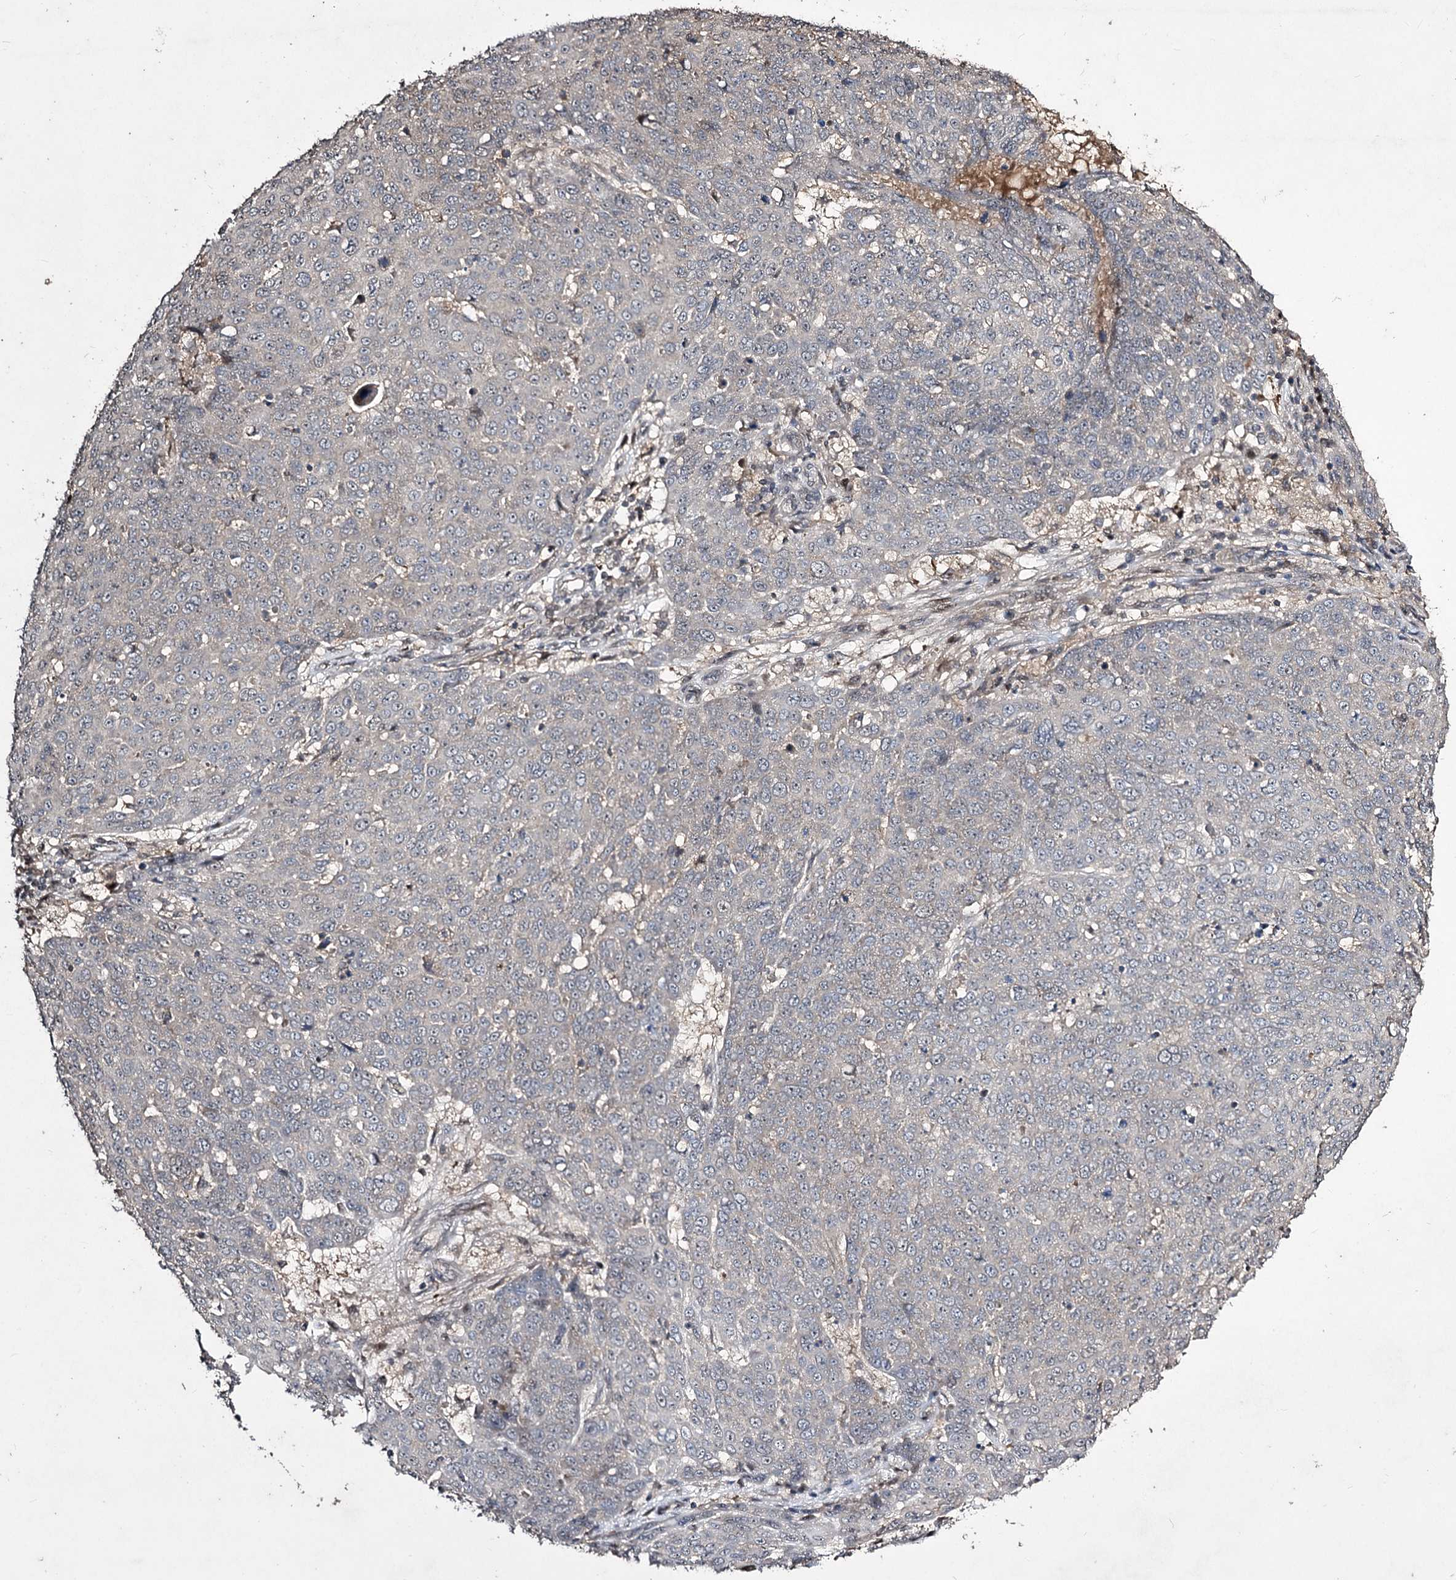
{"staining": {"intensity": "negative", "quantity": "none", "location": "none"}, "tissue": "skin cancer", "cell_type": "Tumor cells", "image_type": "cancer", "snomed": [{"axis": "morphology", "description": "Squamous cell carcinoma, NOS"}, {"axis": "topography", "description": "Skin"}], "caption": "There is no significant expression in tumor cells of skin squamous cell carcinoma.", "gene": "CPNE8", "patient": {"sex": "male", "age": 71}}